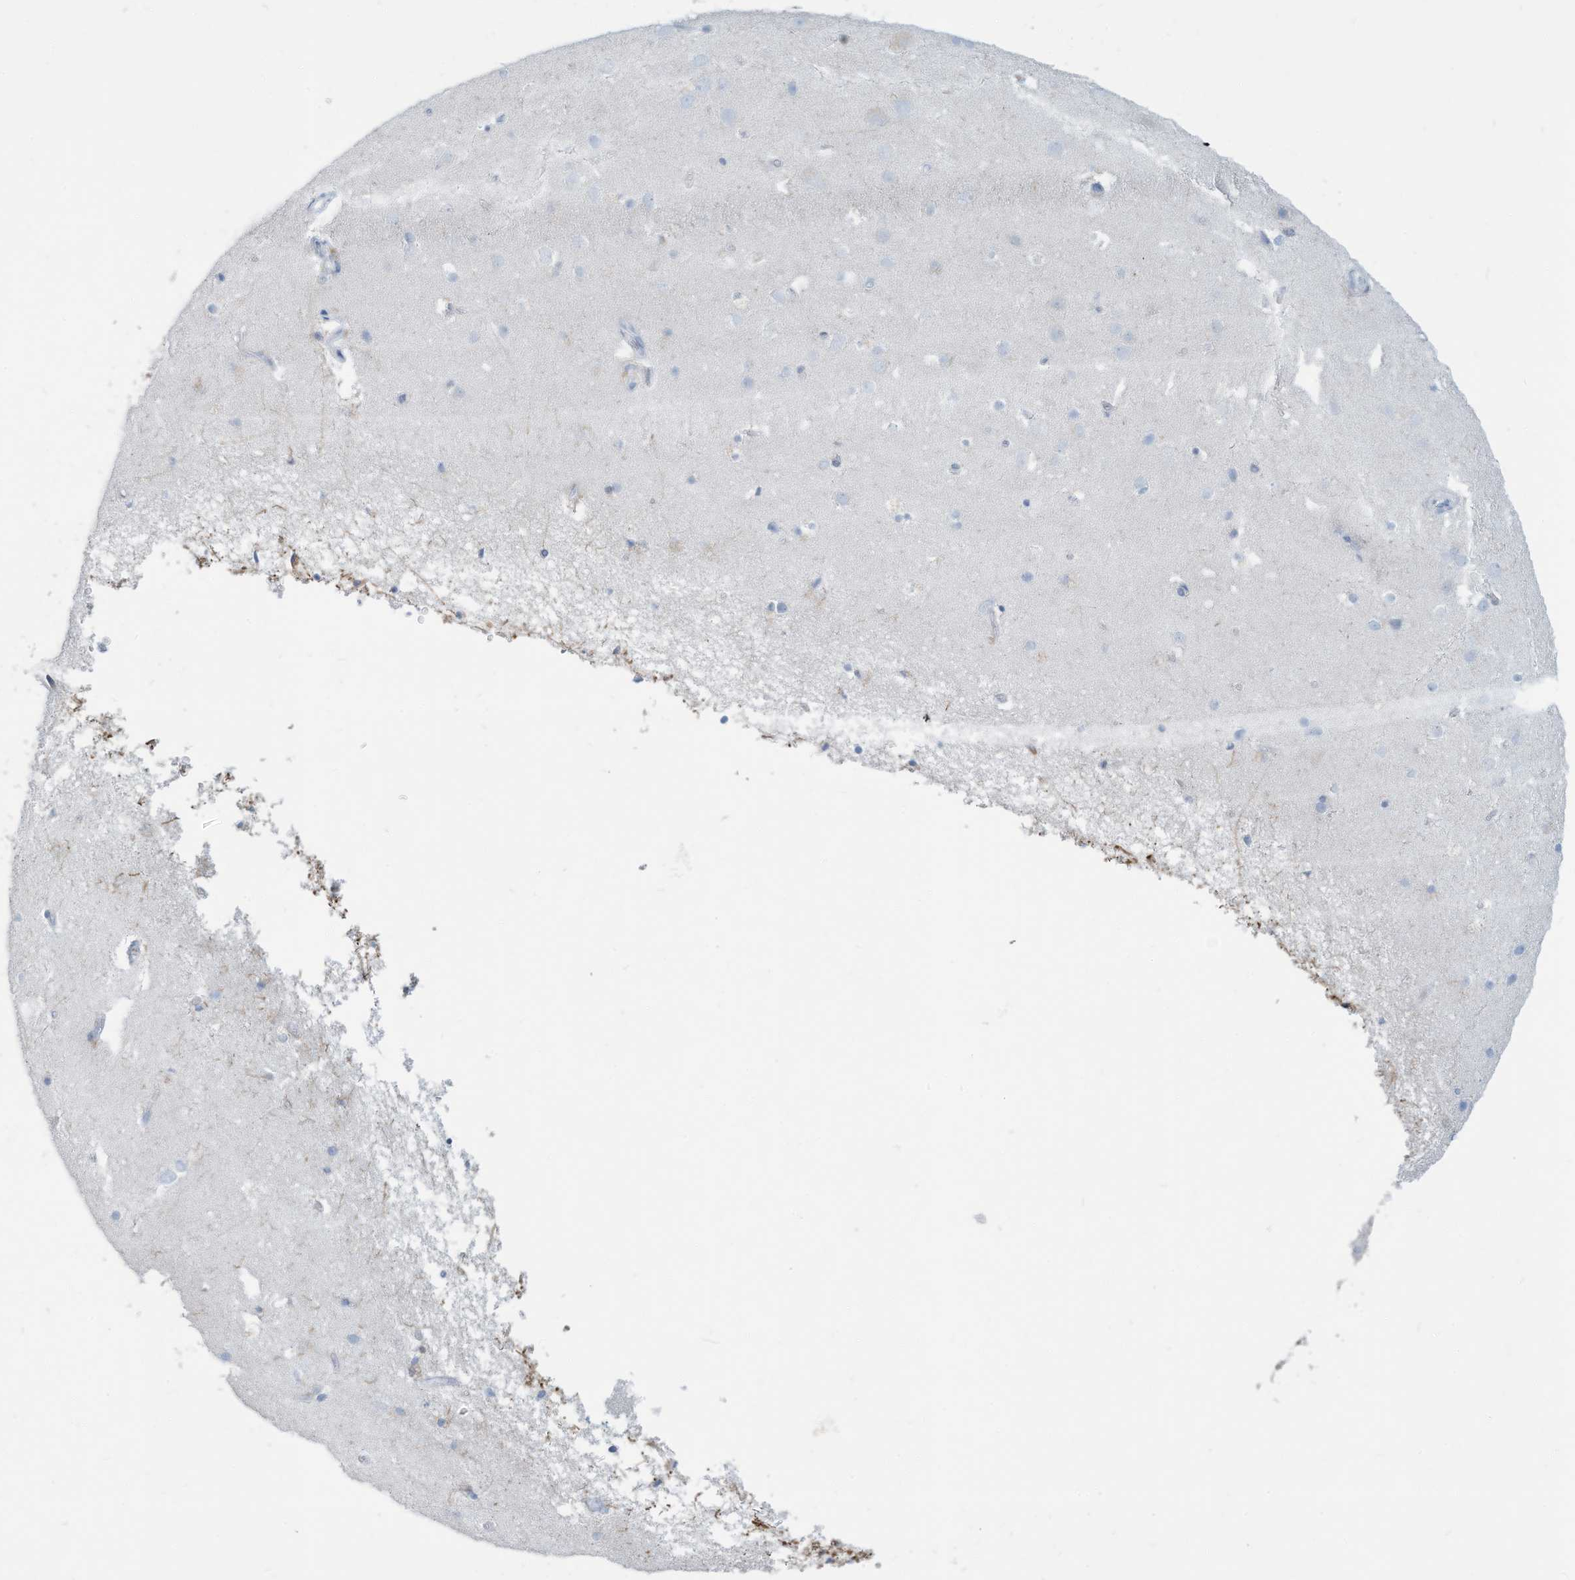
{"staining": {"intensity": "negative", "quantity": "none", "location": "none"}, "tissue": "cerebral cortex", "cell_type": "Endothelial cells", "image_type": "normal", "snomed": [{"axis": "morphology", "description": "Normal tissue, NOS"}, {"axis": "topography", "description": "Cerebral cortex"}], "caption": "This is a photomicrograph of immunohistochemistry staining of unremarkable cerebral cortex, which shows no staining in endothelial cells. (Stains: DAB (3,3'-diaminobenzidine) immunohistochemistry with hematoxylin counter stain, Microscopy: brightfield microscopy at high magnification).", "gene": "ERI2", "patient": {"sex": "male", "age": 54}}